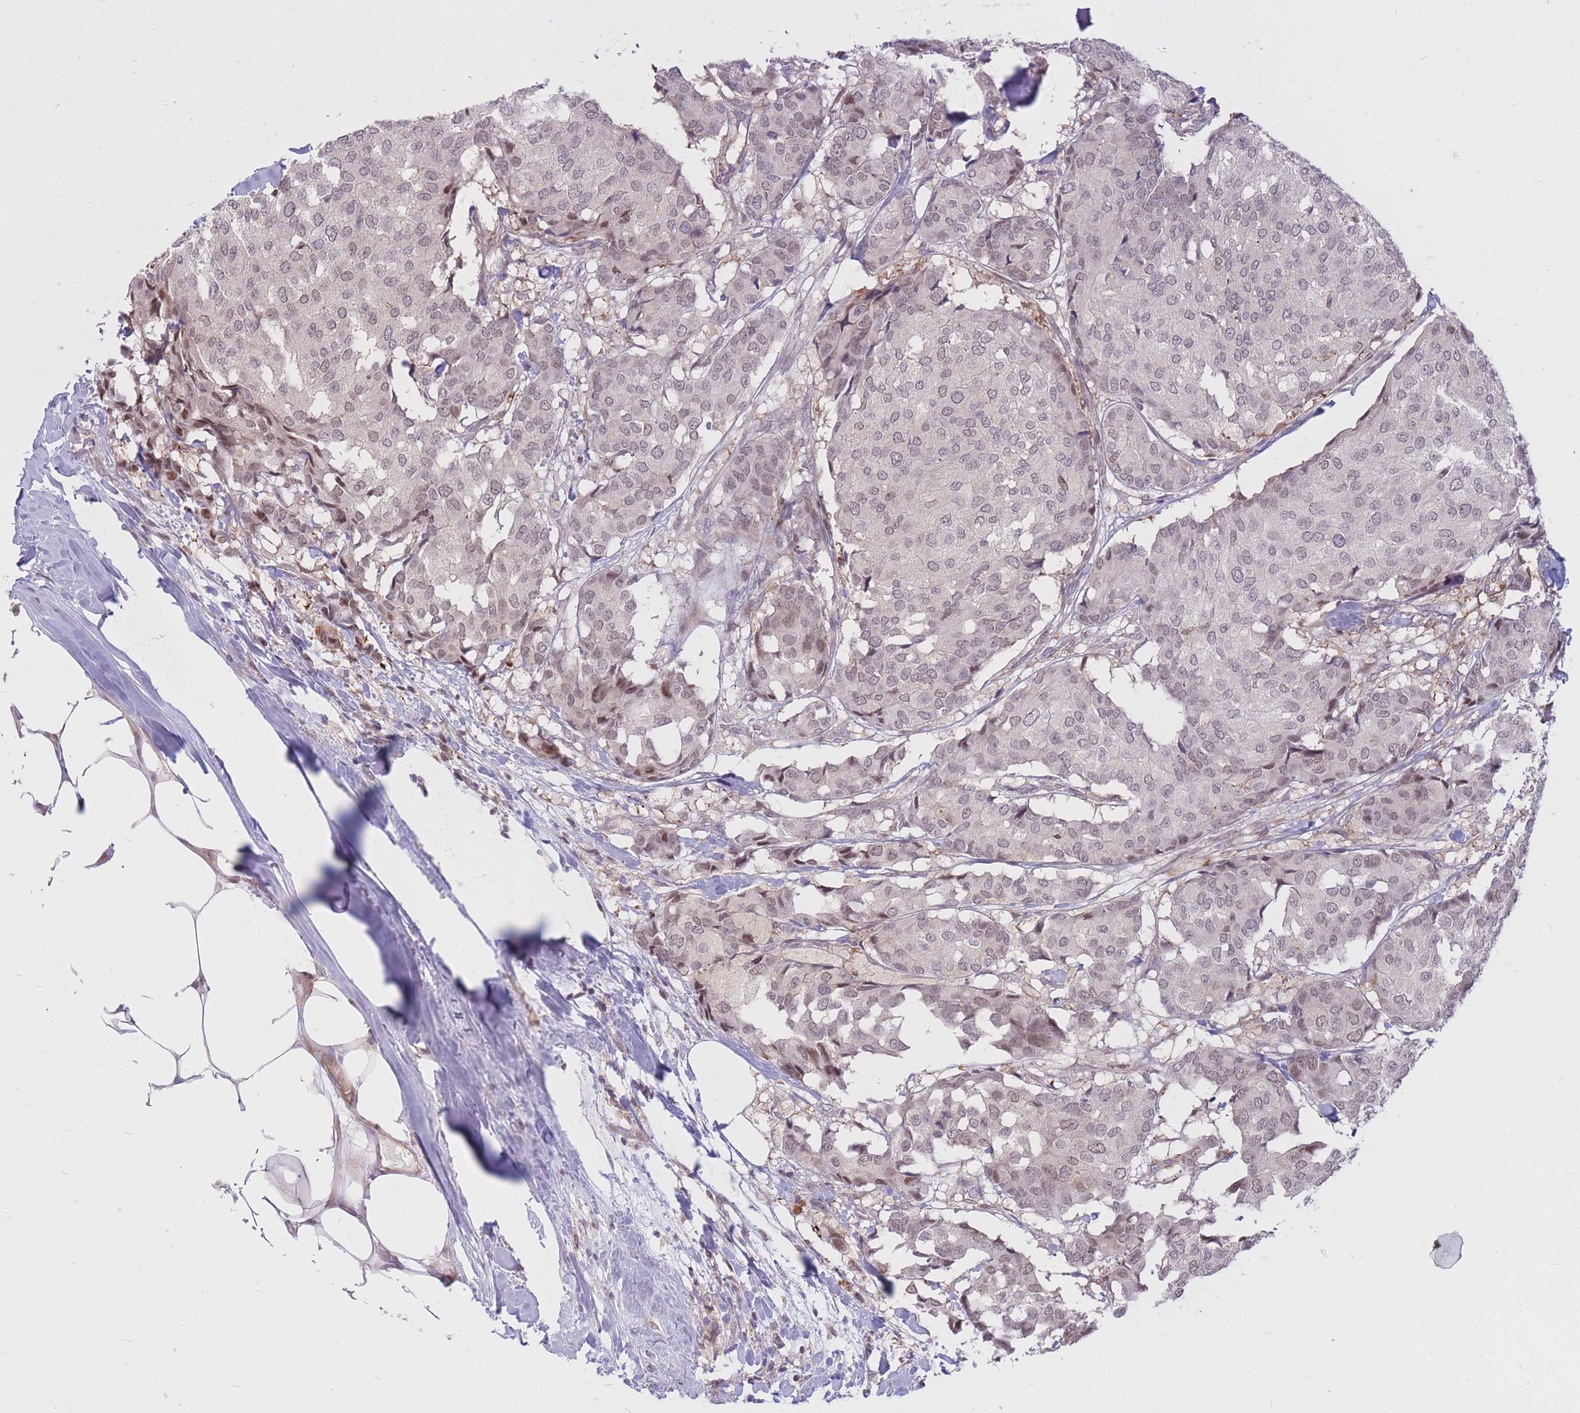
{"staining": {"intensity": "negative", "quantity": "none", "location": "none"}, "tissue": "breast cancer", "cell_type": "Tumor cells", "image_type": "cancer", "snomed": [{"axis": "morphology", "description": "Duct carcinoma"}, {"axis": "topography", "description": "Breast"}], "caption": "Human breast cancer stained for a protein using IHC reveals no expression in tumor cells.", "gene": "TCF20", "patient": {"sex": "female", "age": 75}}